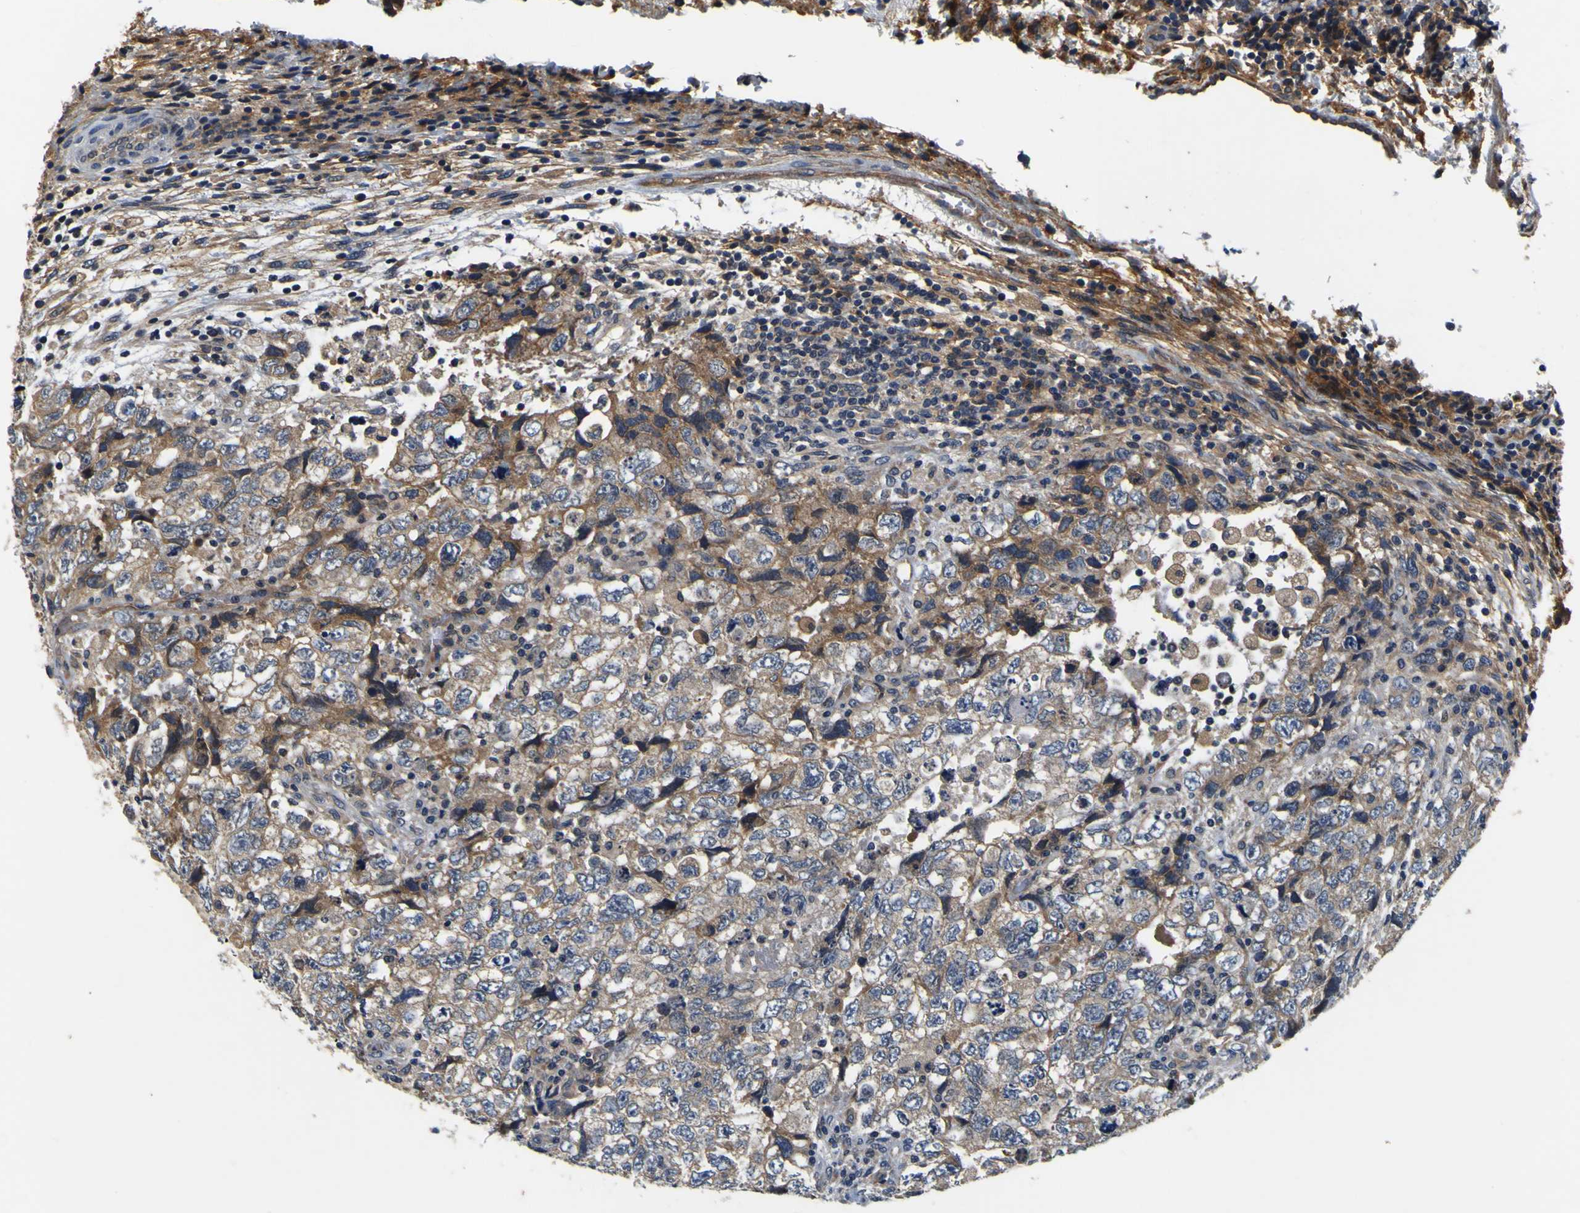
{"staining": {"intensity": "moderate", "quantity": ">75%", "location": "cytoplasmic/membranous"}, "tissue": "testis cancer", "cell_type": "Tumor cells", "image_type": "cancer", "snomed": [{"axis": "morphology", "description": "Carcinoma, Embryonal, NOS"}, {"axis": "topography", "description": "Testis"}], "caption": "Tumor cells show medium levels of moderate cytoplasmic/membranous expression in approximately >75% of cells in testis cancer.", "gene": "EPHB4", "patient": {"sex": "male", "age": 36}}